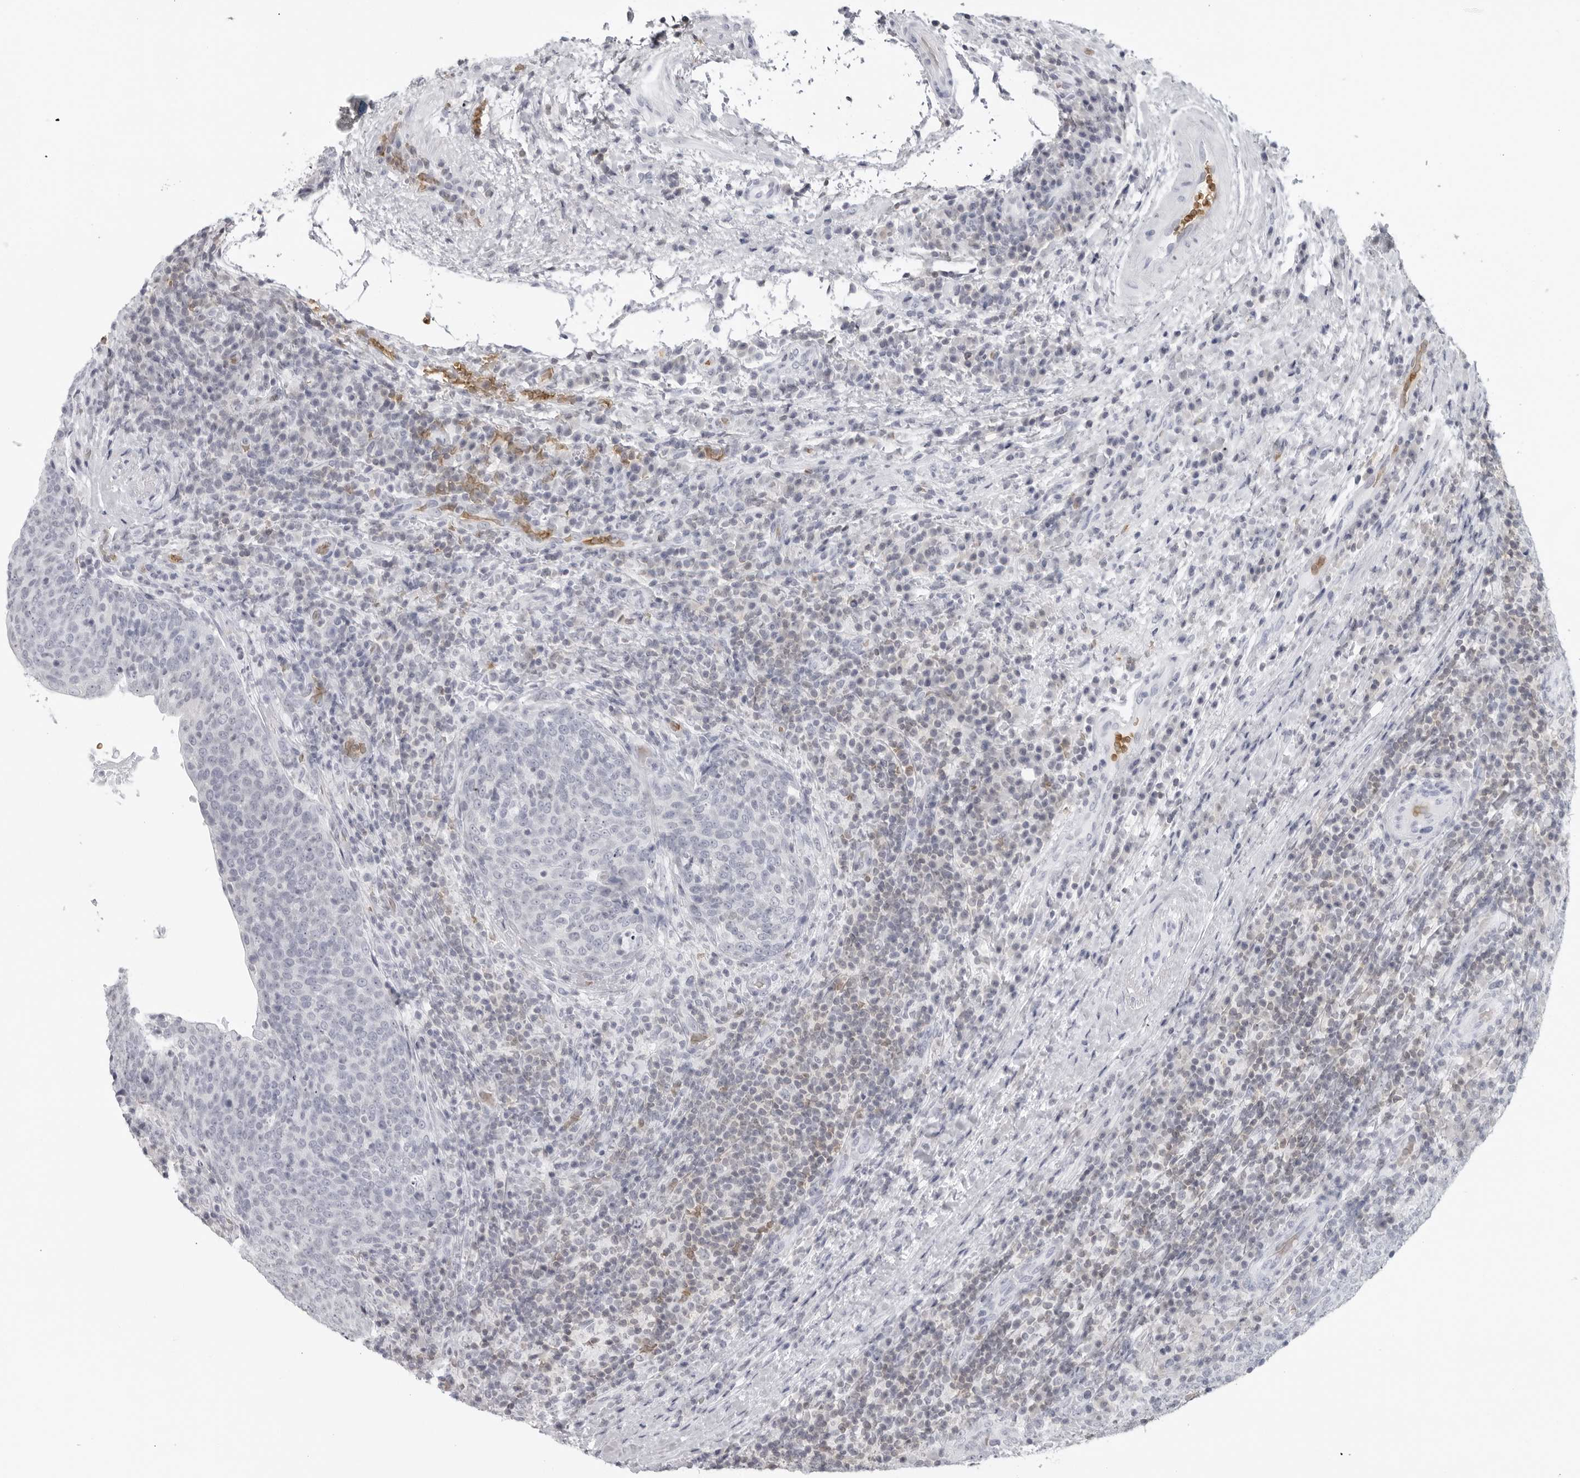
{"staining": {"intensity": "negative", "quantity": "none", "location": "none"}, "tissue": "head and neck cancer", "cell_type": "Tumor cells", "image_type": "cancer", "snomed": [{"axis": "morphology", "description": "Squamous cell carcinoma, NOS"}, {"axis": "morphology", "description": "Squamous cell carcinoma, metastatic, NOS"}, {"axis": "topography", "description": "Lymph node"}, {"axis": "topography", "description": "Head-Neck"}], "caption": "The immunohistochemistry histopathology image has no significant staining in tumor cells of head and neck cancer tissue. (Immunohistochemistry, brightfield microscopy, high magnification).", "gene": "EPB41", "patient": {"sex": "male", "age": 62}}